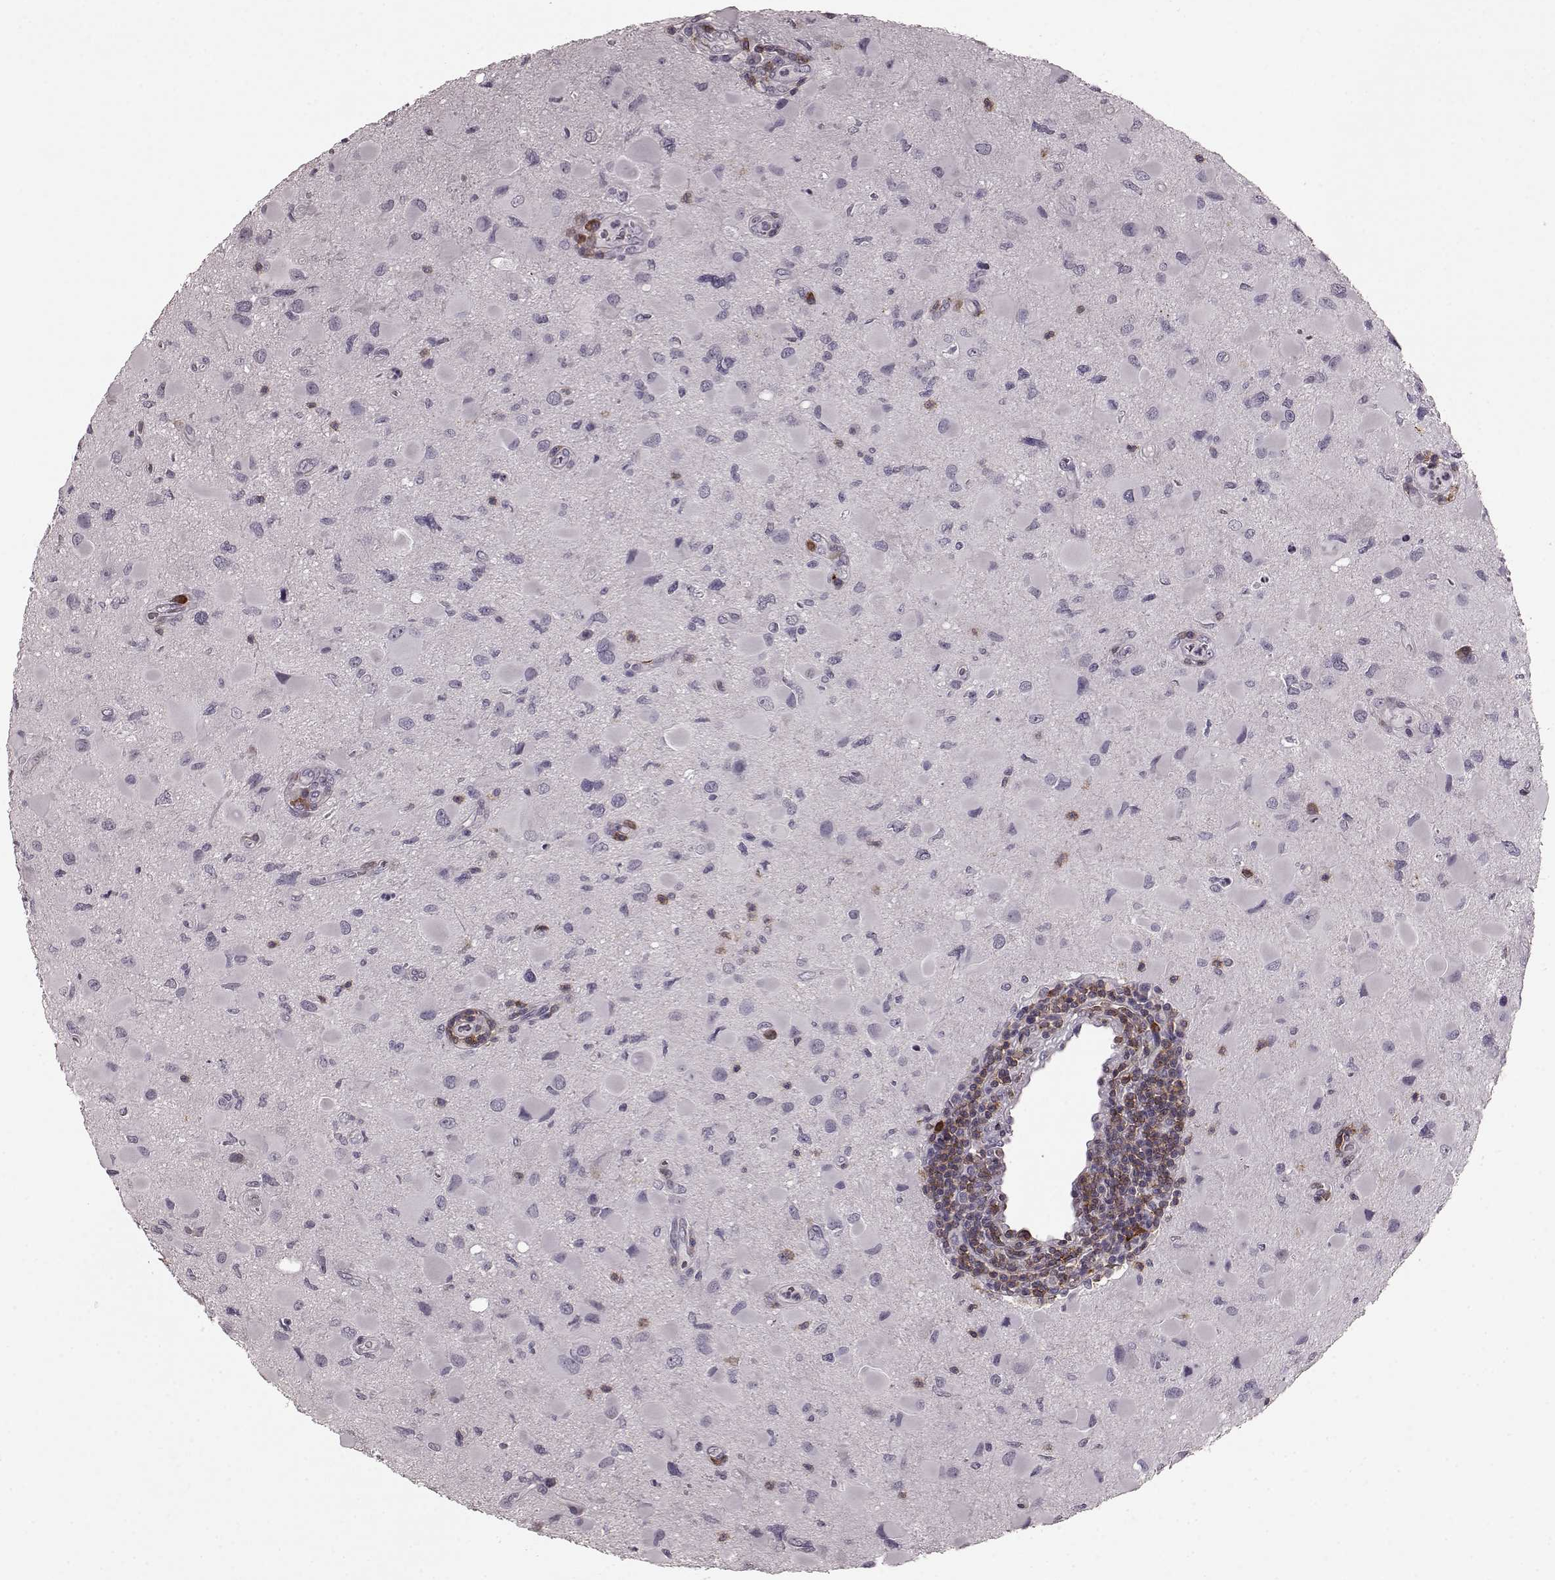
{"staining": {"intensity": "negative", "quantity": "none", "location": "none"}, "tissue": "glioma", "cell_type": "Tumor cells", "image_type": "cancer", "snomed": [{"axis": "morphology", "description": "Glioma, malignant, Low grade"}, {"axis": "topography", "description": "Brain"}], "caption": "A high-resolution micrograph shows IHC staining of glioma, which reveals no significant positivity in tumor cells. (Stains: DAB immunohistochemistry (IHC) with hematoxylin counter stain, Microscopy: brightfield microscopy at high magnification).", "gene": "CD28", "patient": {"sex": "female", "age": 32}}